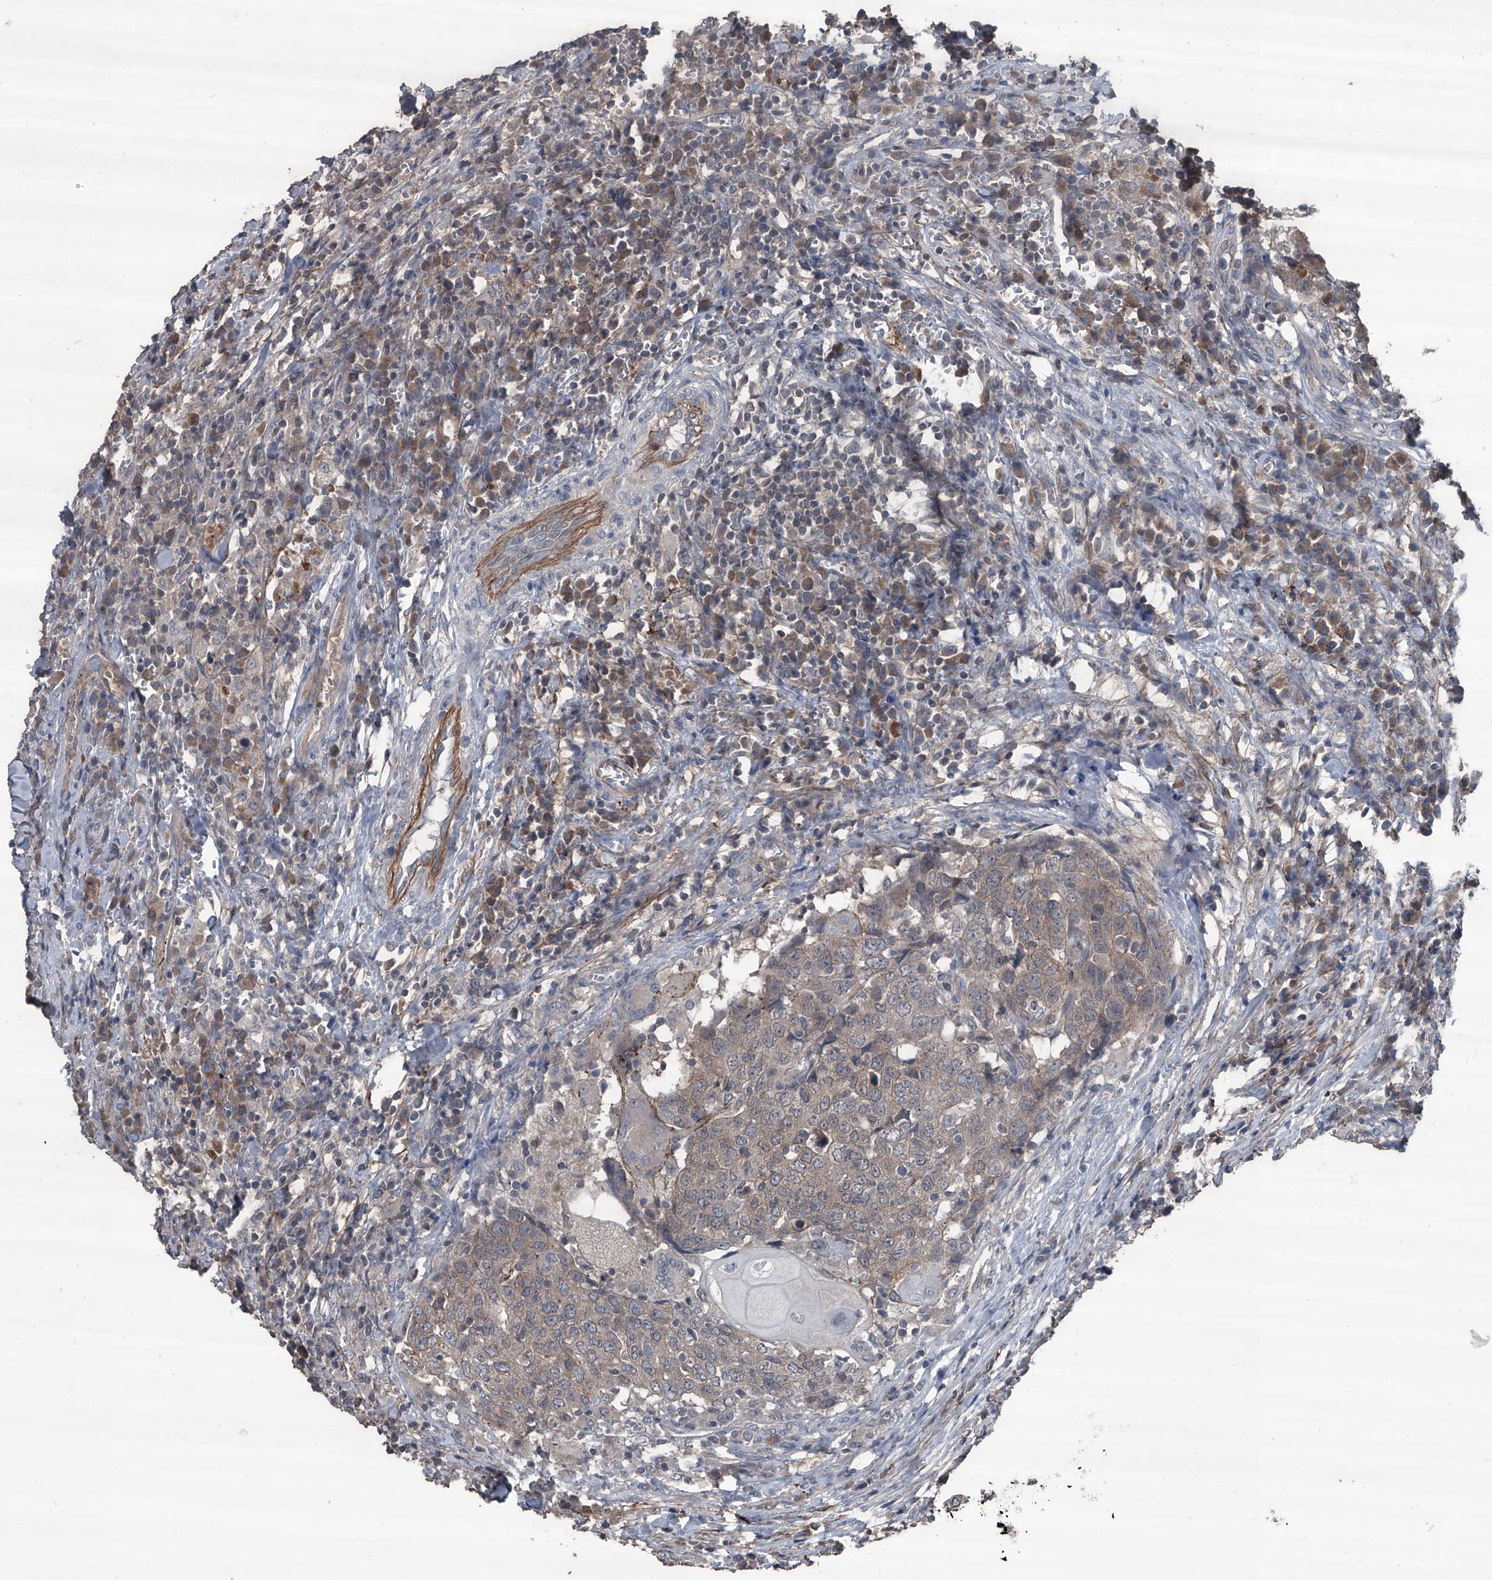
{"staining": {"intensity": "moderate", "quantity": "25%-75%", "location": "cytoplasmic/membranous"}, "tissue": "head and neck cancer", "cell_type": "Tumor cells", "image_type": "cancer", "snomed": [{"axis": "morphology", "description": "Squamous cell carcinoma, NOS"}, {"axis": "topography", "description": "Head-Neck"}], "caption": "DAB immunohistochemical staining of squamous cell carcinoma (head and neck) exhibits moderate cytoplasmic/membranous protein staining in about 25%-75% of tumor cells. (Brightfield microscopy of DAB IHC at high magnification).", "gene": "OARD1", "patient": {"sex": "male", "age": 66}}